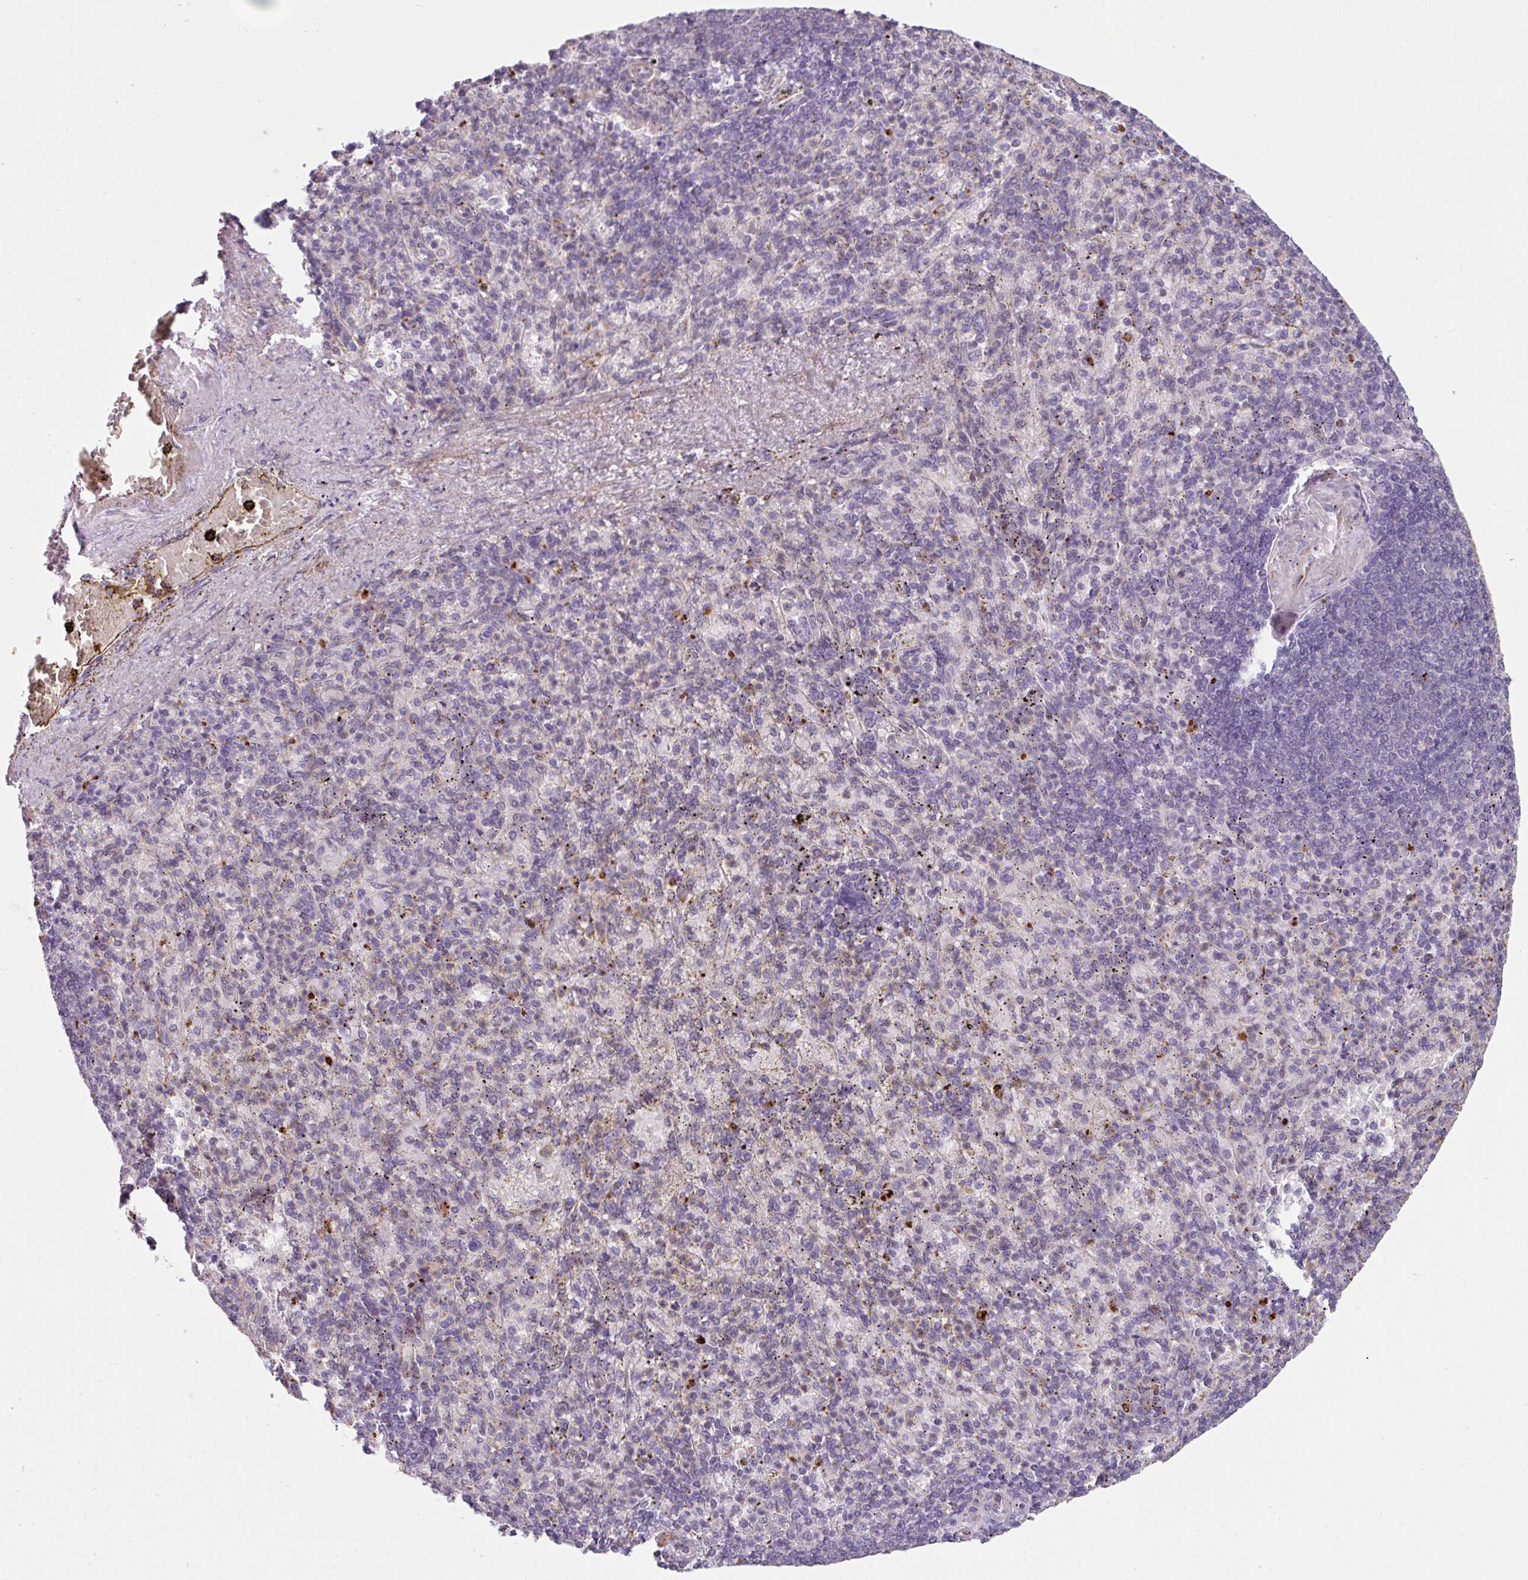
{"staining": {"intensity": "negative", "quantity": "none", "location": "none"}, "tissue": "spleen", "cell_type": "Cells in red pulp", "image_type": "normal", "snomed": [{"axis": "morphology", "description": "Normal tissue, NOS"}, {"axis": "topography", "description": "Spleen"}], "caption": "Spleen stained for a protein using IHC displays no positivity cells in red pulp.", "gene": "C2orf16", "patient": {"sex": "female", "age": 74}}